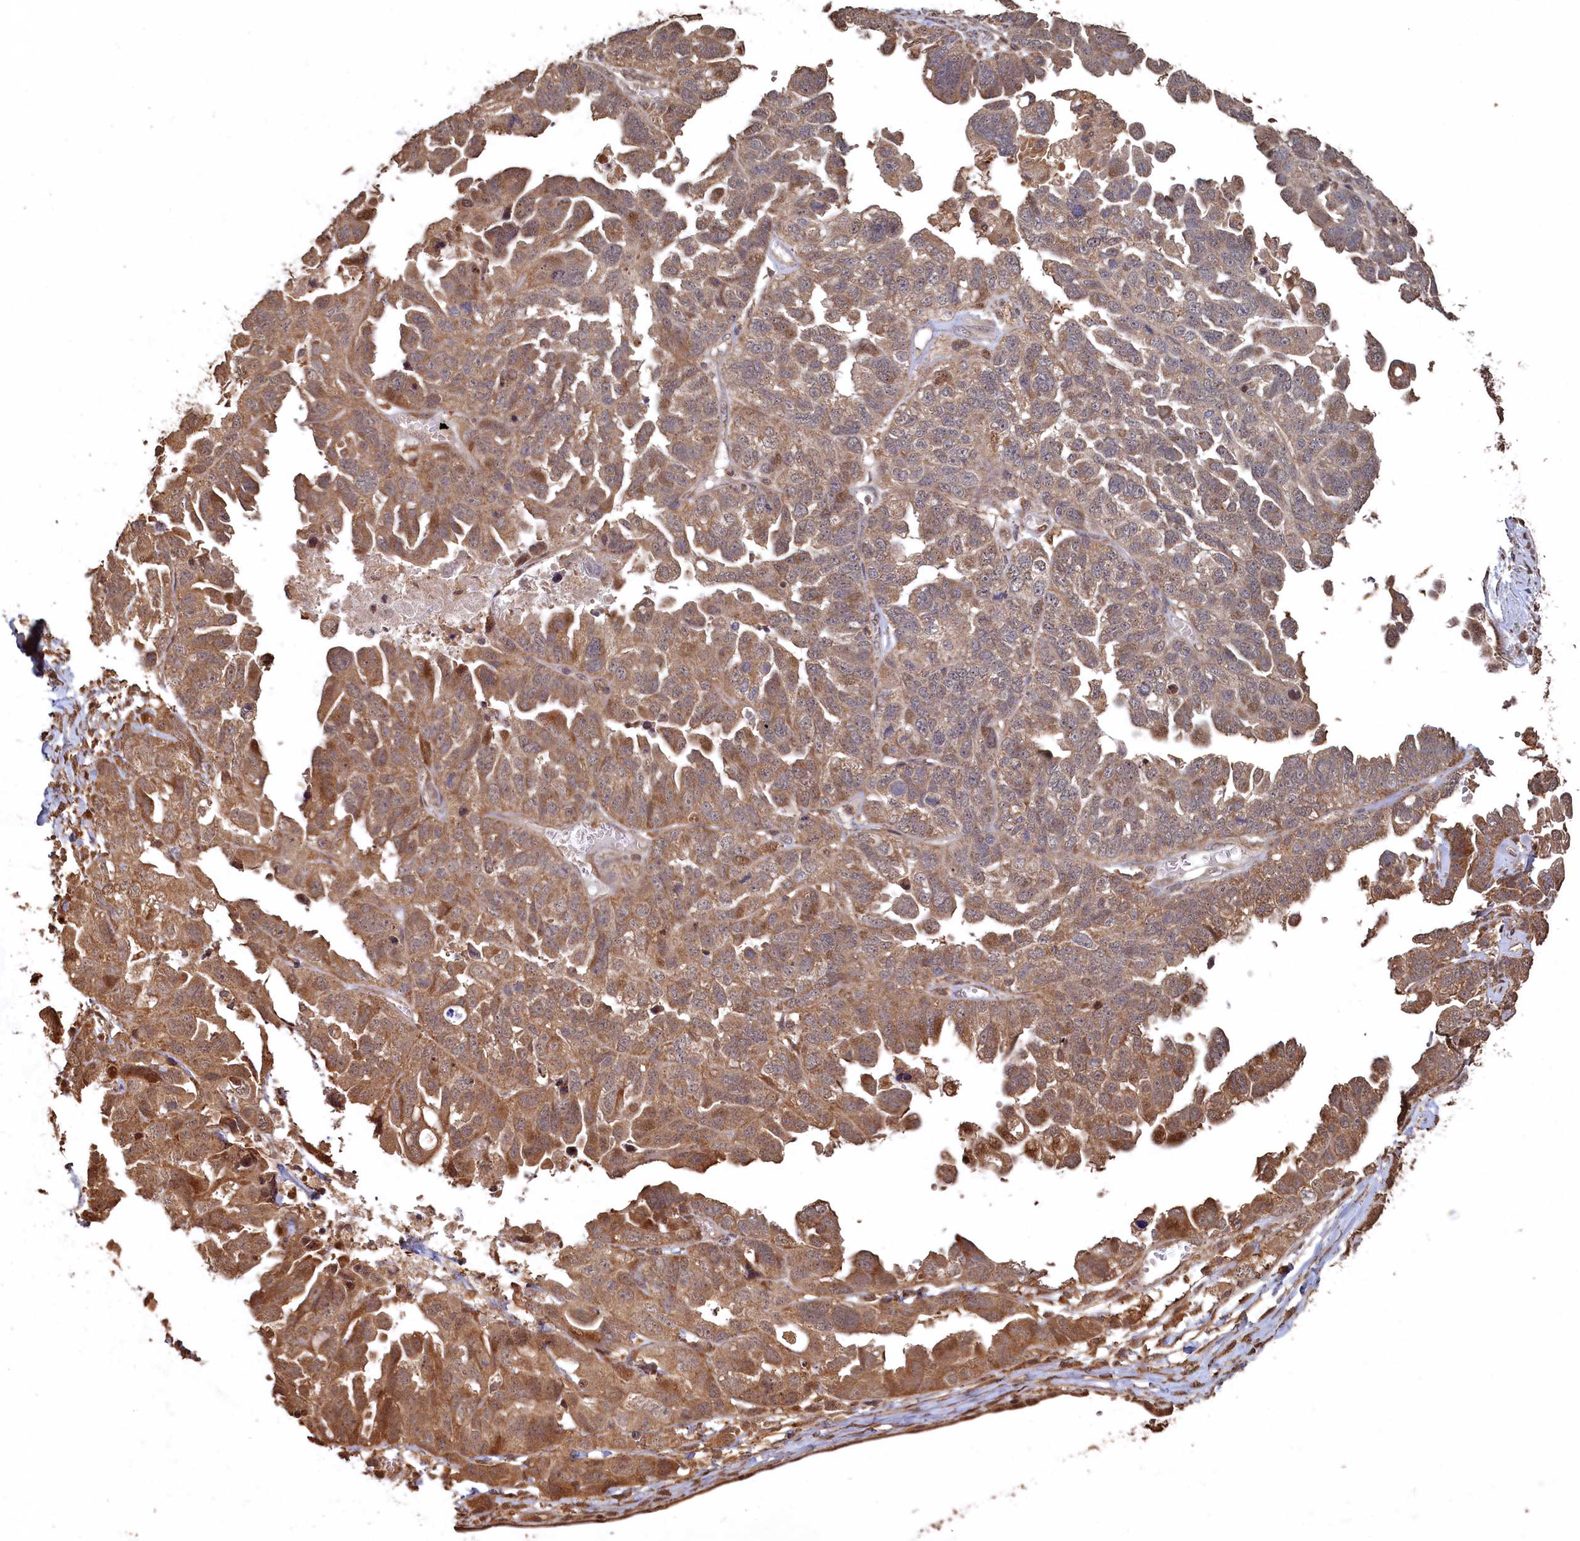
{"staining": {"intensity": "moderate", "quantity": ">75%", "location": "cytoplasmic/membranous"}, "tissue": "ovarian cancer", "cell_type": "Tumor cells", "image_type": "cancer", "snomed": [{"axis": "morphology", "description": "Cystadenocarcinoma, serous, NOS"}, {"axis": "topography", "description": "Ovary"}], "caption": "Tumor cells display medium levels of moderate cytoplasmic/membranous staining in approximately >75% of cells in human serous cystadenocarcinoma (ovarian).", "gene": "PIGN", "patient": {"sex": "female", "age": 79}}